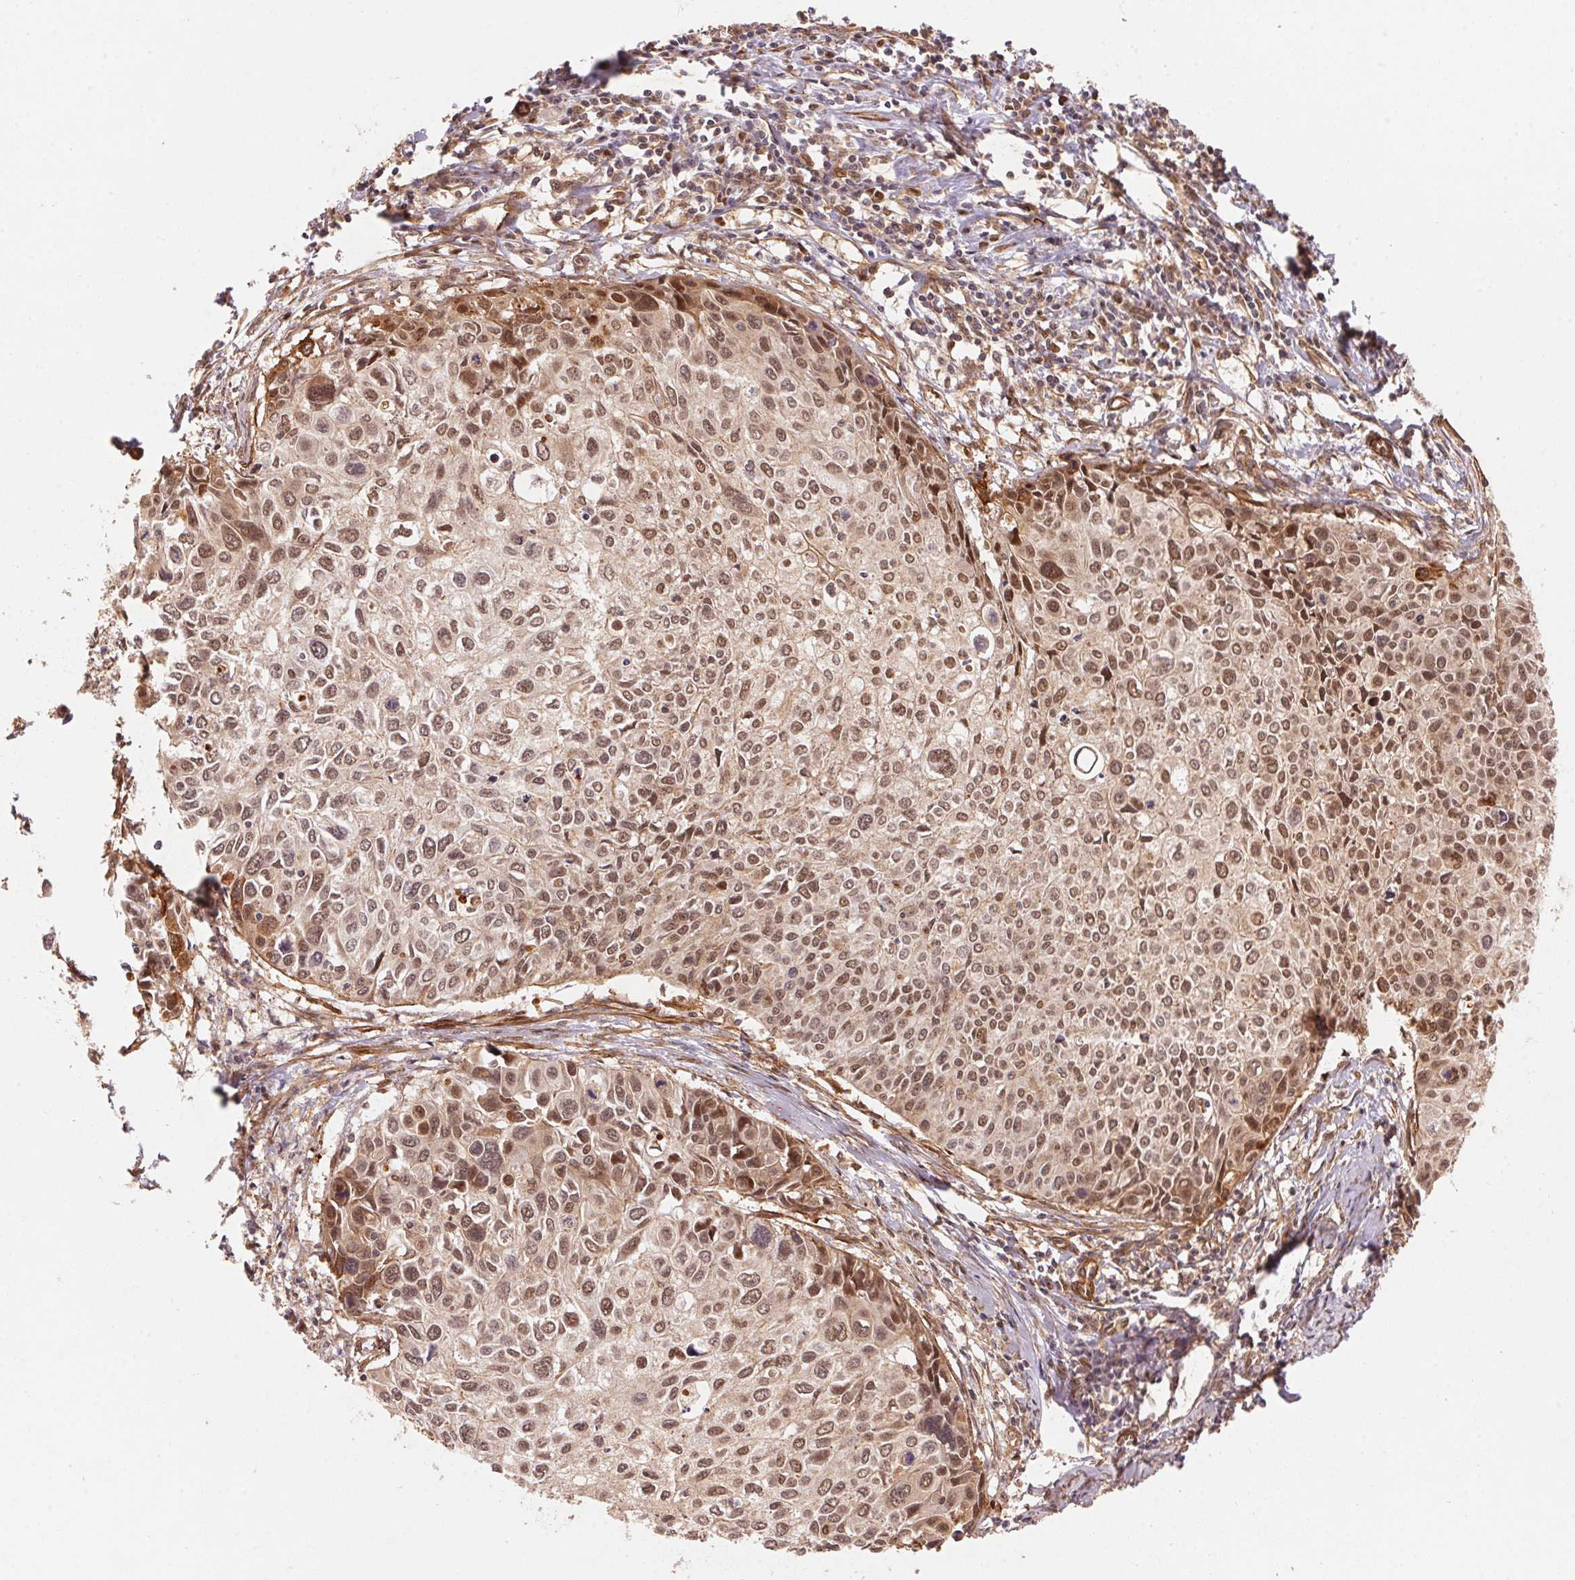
{"staining": {"intensity": "moderate", "quantity": "25%-75%", "location": "nuclear"}, "tissue": "cervical cancer", "cell_type": "Tumor cells", "image_type": "cancer", "snomed": [{"axis": "morphology", "description": "Squamous cell carcinoma, NOS"}, {"axis": "topography", "description": "Cervix"}], "caption": "Immunohistochemical staining of cervical squamous cell carcinoma displays moderate nuclear protein expression in approximately 25%-75% of tumor cells.", "gene": "TNIP2", "patient": {"sex": "female", "age": 50}}